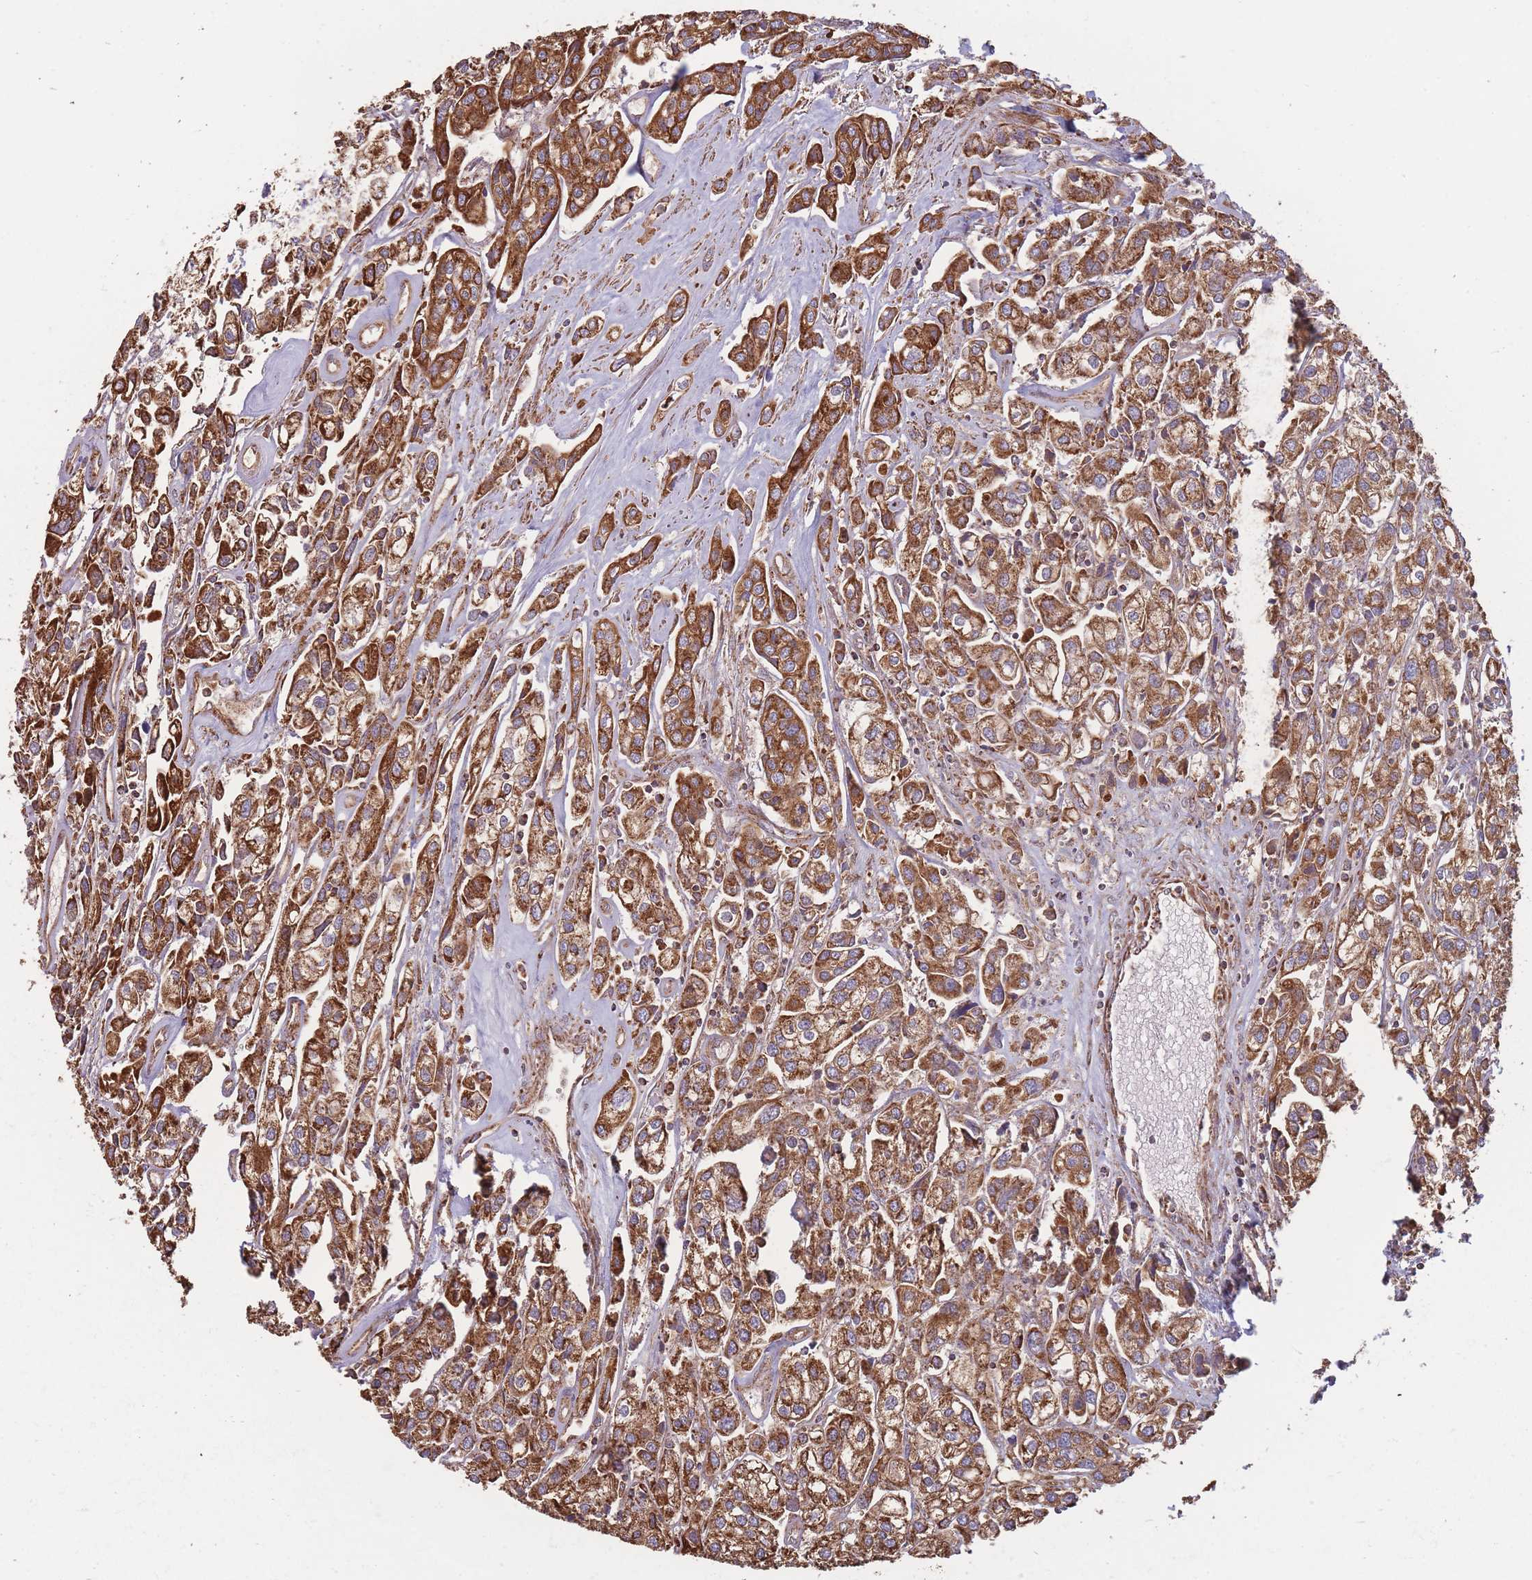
{"staining": {"intensity": "strong", "quantity": ">75%", "location": "cytoplasmic/membranous"}, "tissue": "urothelial cancer", "cell_type": "Tumor cells", "image_type": "cancer", "snomed": [{"axis": "morphology", "description": "Urothelial carcinoma, High grade"}, {"axis": "topography", "description": "Urinary bladder"}], "caption": "A photomicrograph of human urothelial carcinoma (high-grade) stained for a protein displays strong cytoplasmic/membranous brown staining in tumor cells.", "gene": "KIF16B", "patient": {"sex": "male", "age": 67}}